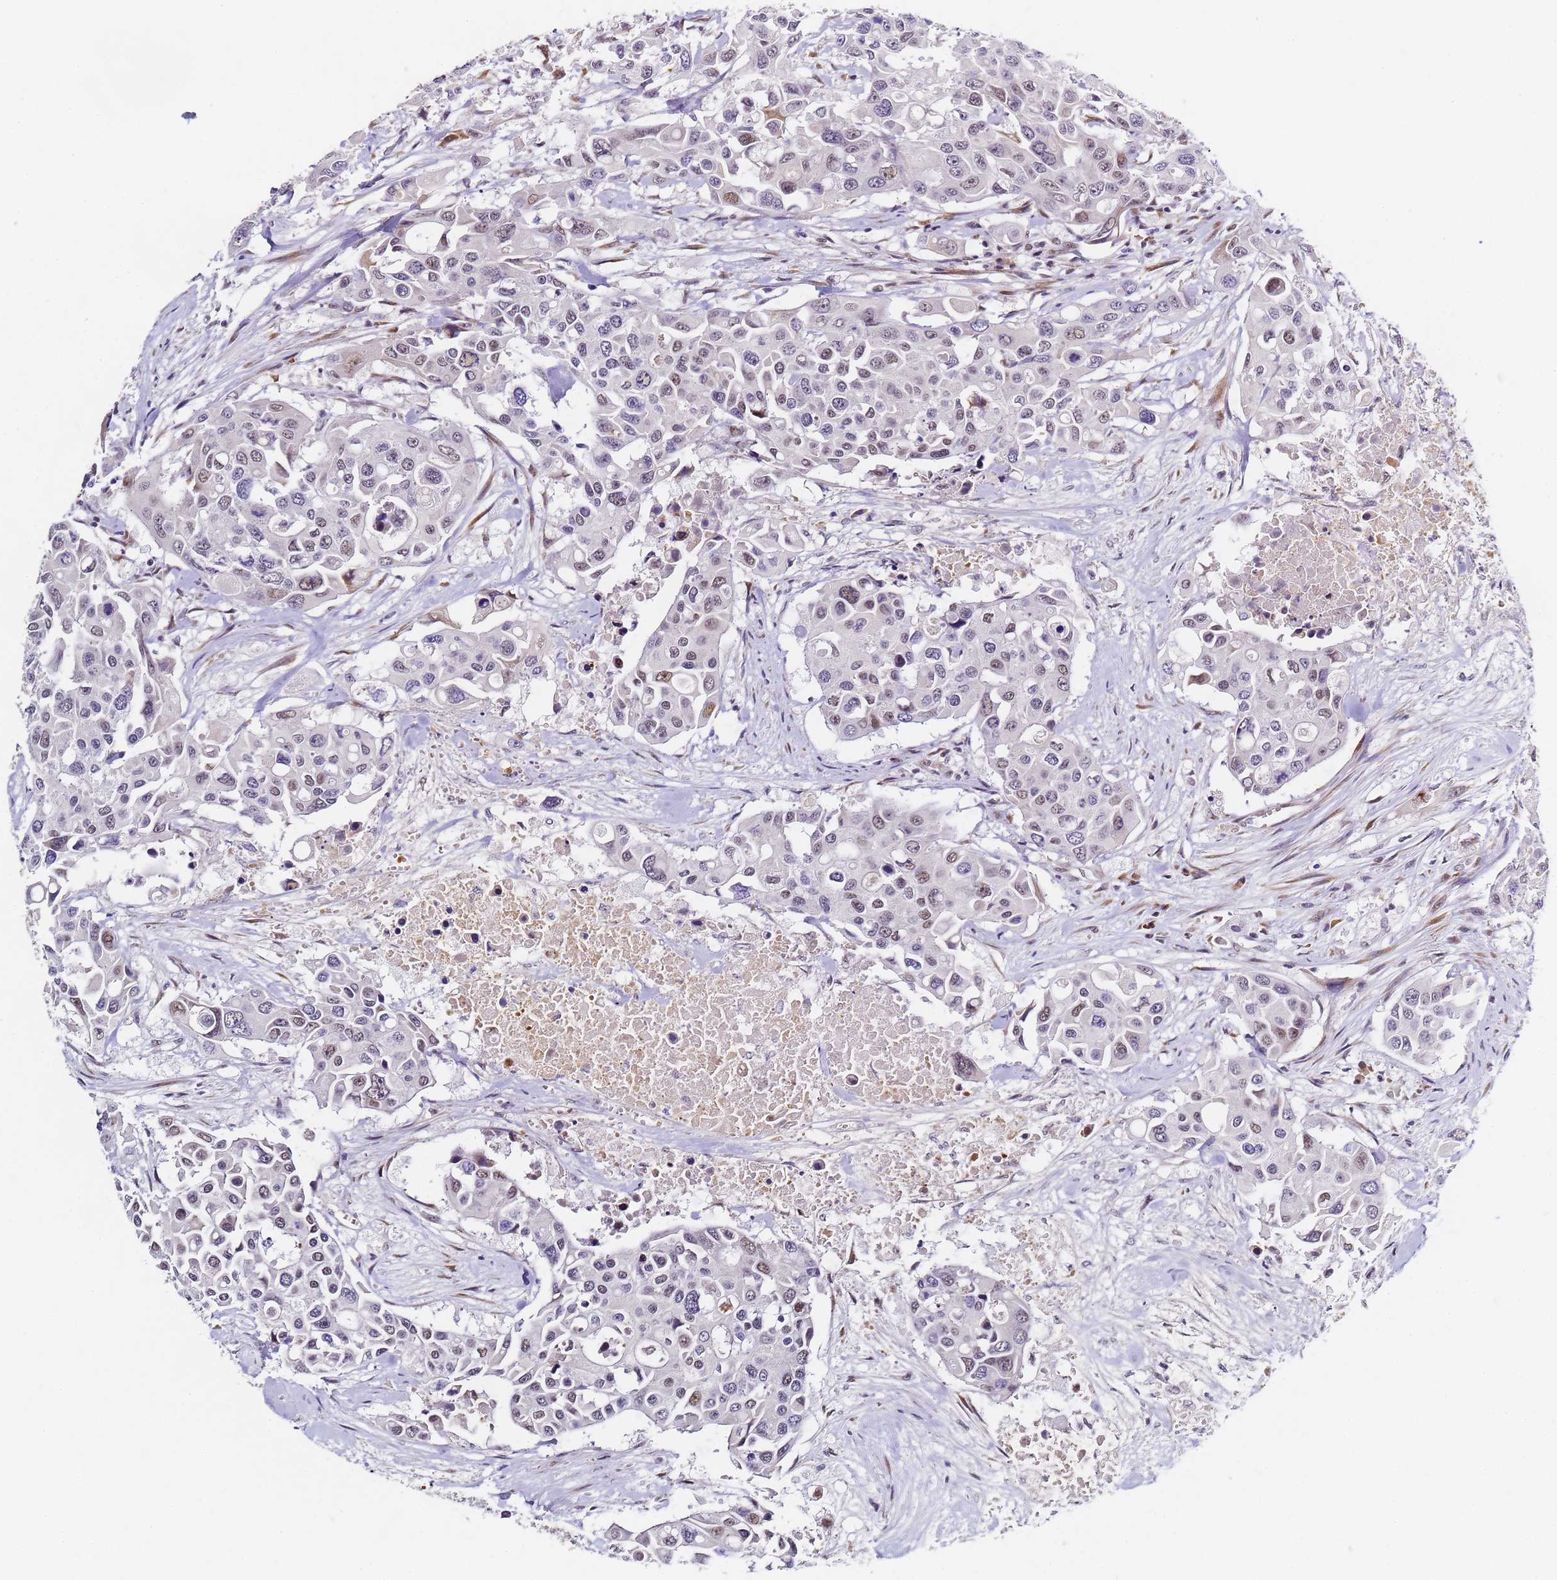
{"staining": {"intensity": "weak", "quantity": "<25%", "location": "nuclear"}, "tissue": "colorectal cancer", "cell_type": "Tumor cells", "image_type": "cancer", "snomed": [{"axis": "morphology", "description": "Adenocarcinoma, NOS"}, {"axis": "topography", "description": "Colon"}], "caption": "This is an immunohistochemistry (IHC) image of human colorectal cancer. There is no positivity in tumor cells.", "gene": "FNBP4", "patient": {"sex": "male", "age": 77}}